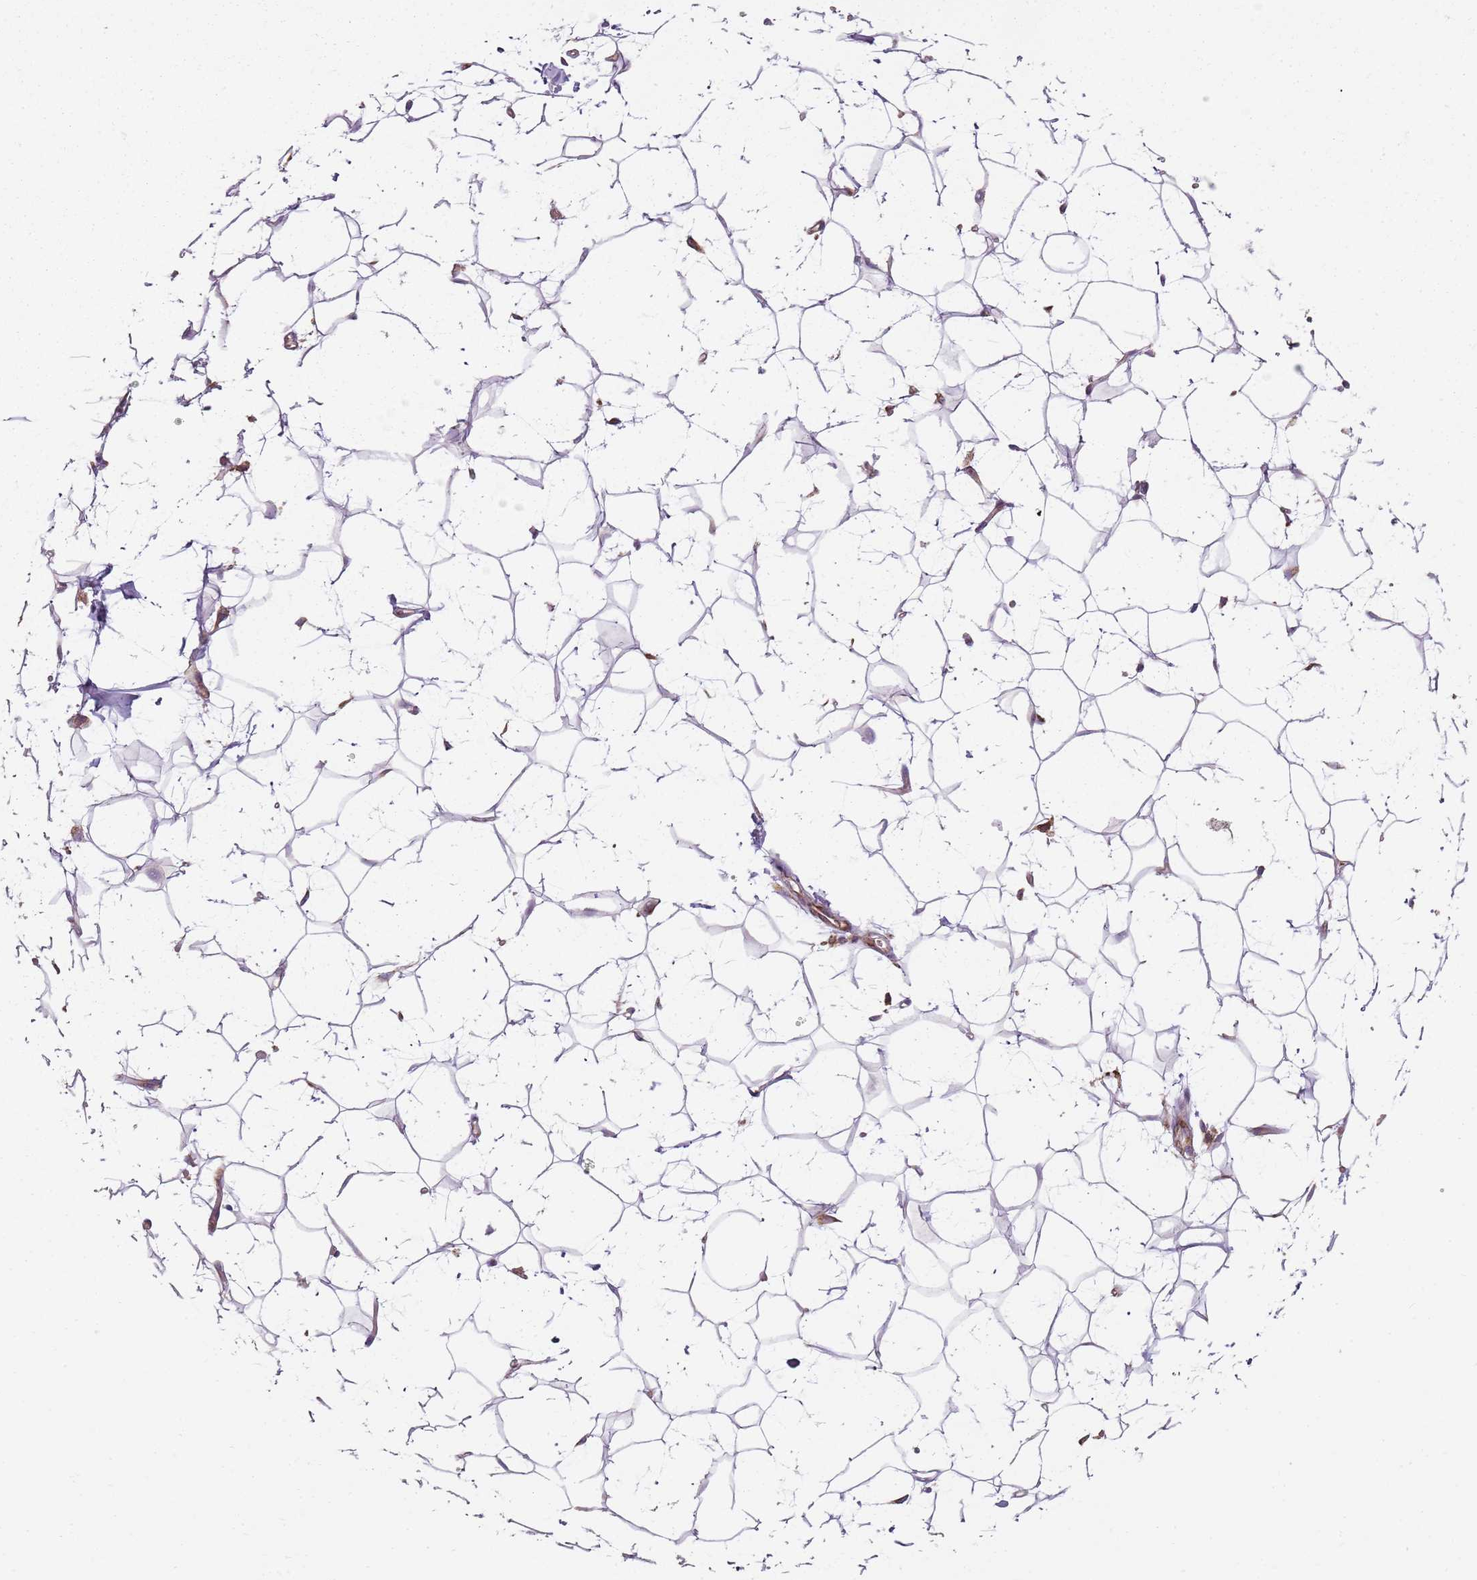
{"staining": {"intensity": "negative", "quantity": "none", "location": "none"}, "tissue": "adipose tissue", "cell_type": "Adipocytes", "image_type": "normal", "snomed": [{"axis": "morphology", "description": "Normal tissue, NOS"}, {"axis": "topography", "description": "Breast"}], "caption": "Normal adipose tissue was stained to show a protein in brown. There is no significant staining in adipocytes.", "gene": "SPATA2", "patient": {"sex": "female", "age": 26}}